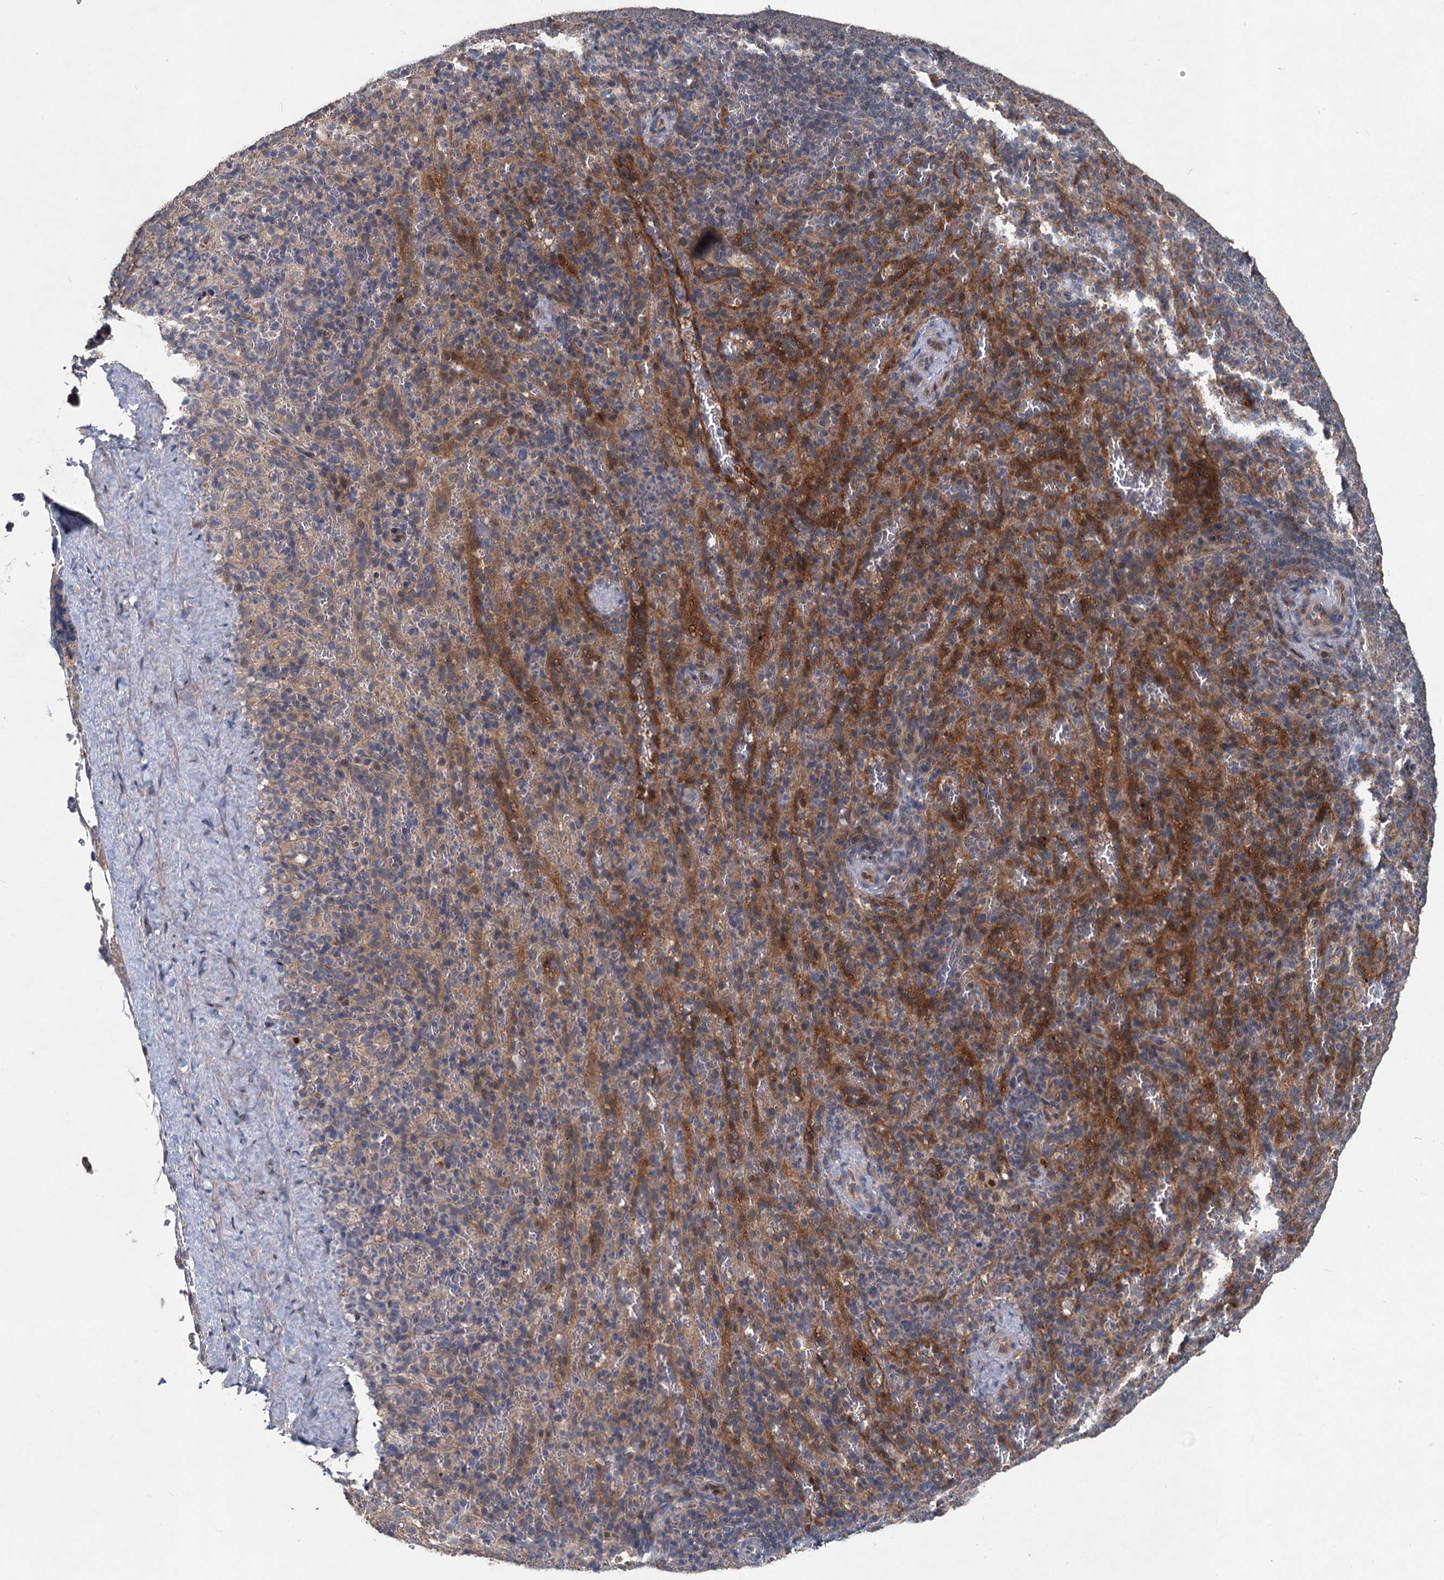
{"staining": {"intensity": "weak", "quantity": "<25%", "location": "cytoplasmic/membranous"}, "tissue": "spleen", "cell_type": "Cells in red pulp", "image_type": "normal", "snomed": [{"axis": "morphology", "description": "Normal tissue, NOS"}, {"axis": "topography", "description": "Spleen"}], "caption": "The immunohistochemistry histopathology image has no significant positivity in cells in red pulp of spleen.", "gene": "OTUB1", "patient": {"sex": "female", "age": 21}}